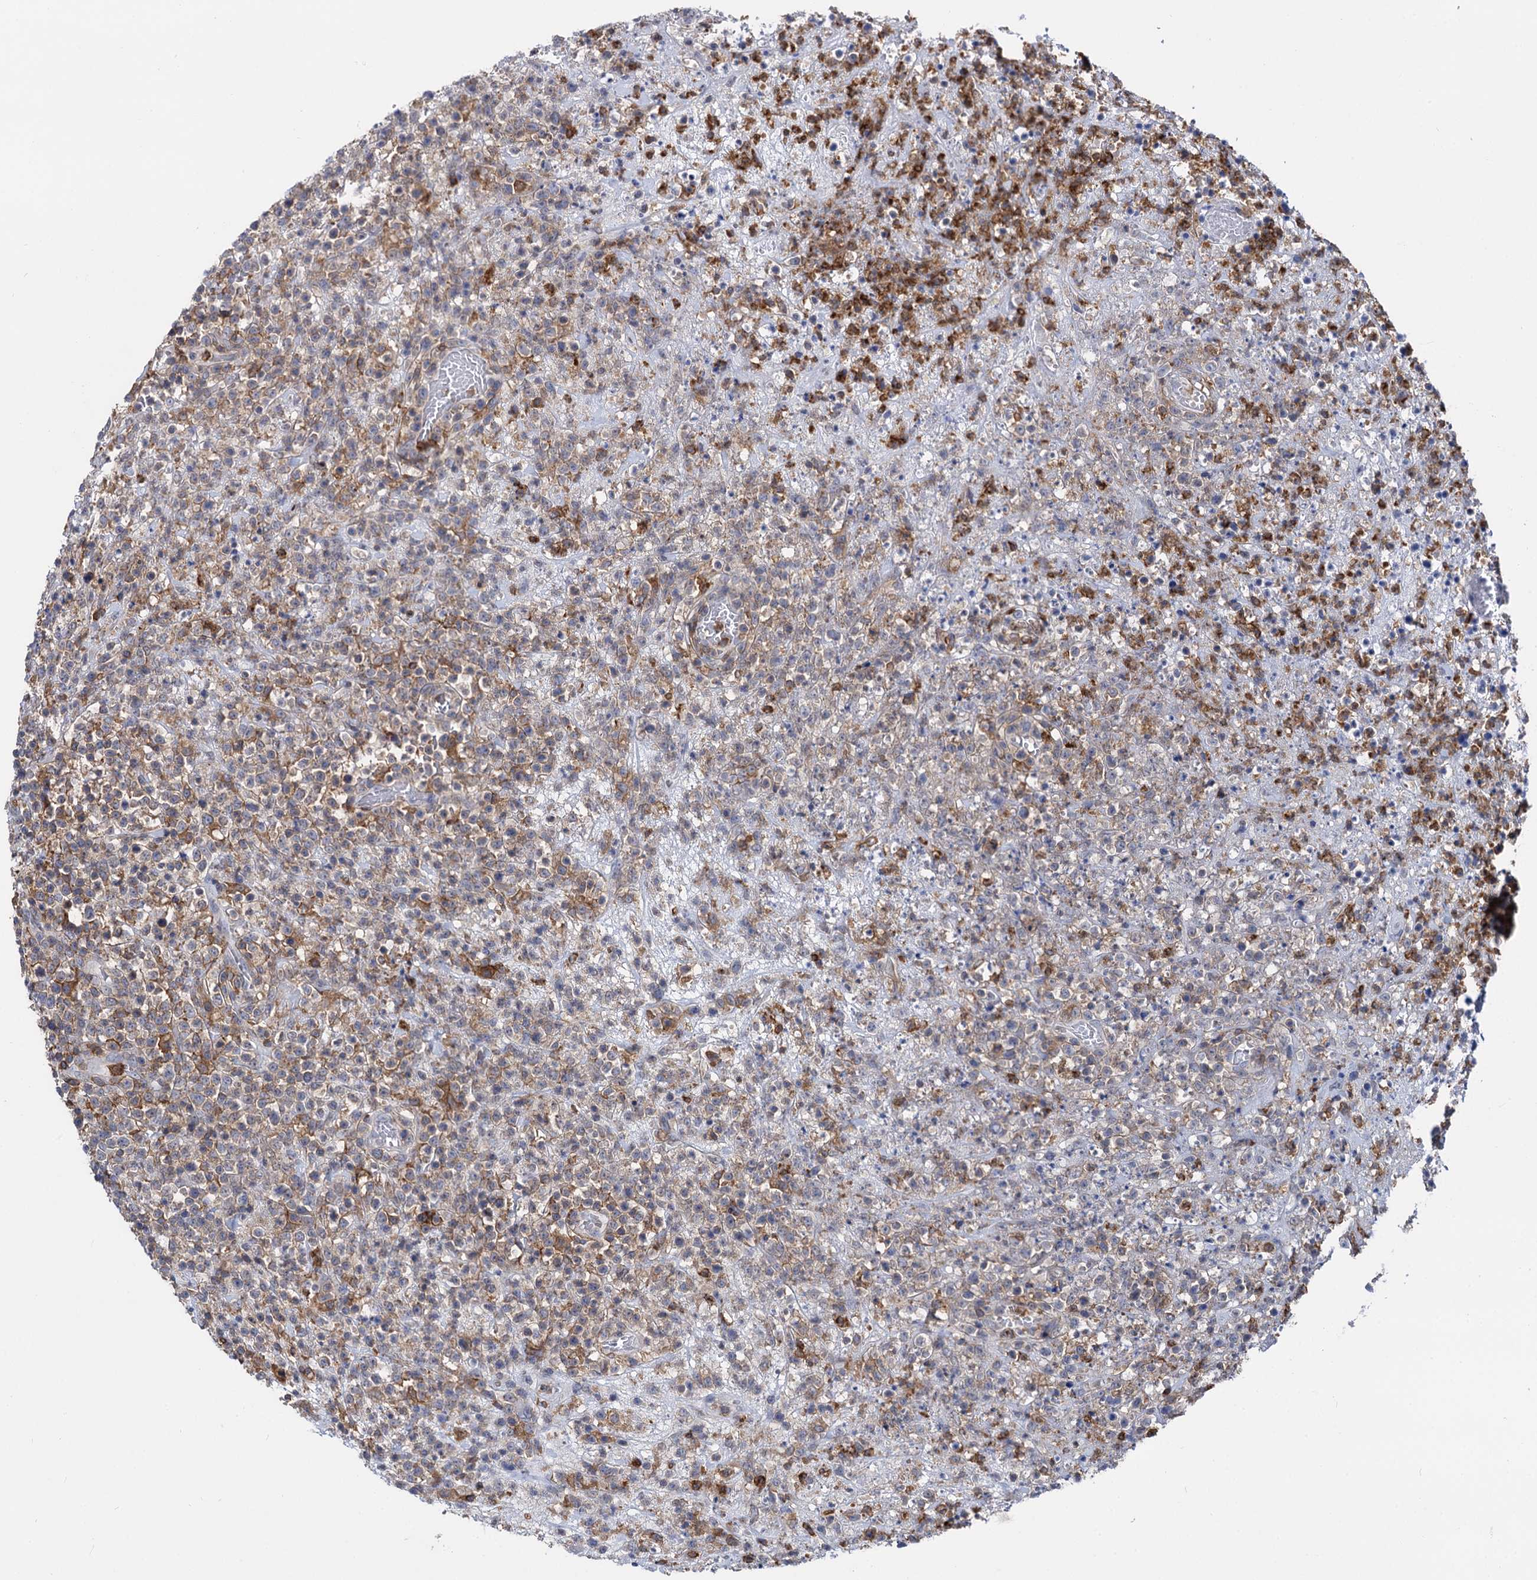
{"staining": {"intensity": "weak", "quantity": "<25%", "location": "cytoplasmic/membranous"}, "tissue": "lymphoma", "cell_type": "Tumor cells", "image_type": "cancer", "snomed": [{"axis": "morphology", "description": "Malignant lymphoma, non-Hodgkin's type, High grade"}, {"axis": "topography", "description": "Colon"}], "caption": "A micrograph of lymphoma stained for a protein demonstrates no brown staining in tumor cells.", "gene": "RHOG", "patient": {"sex": "female", "age": 53}}